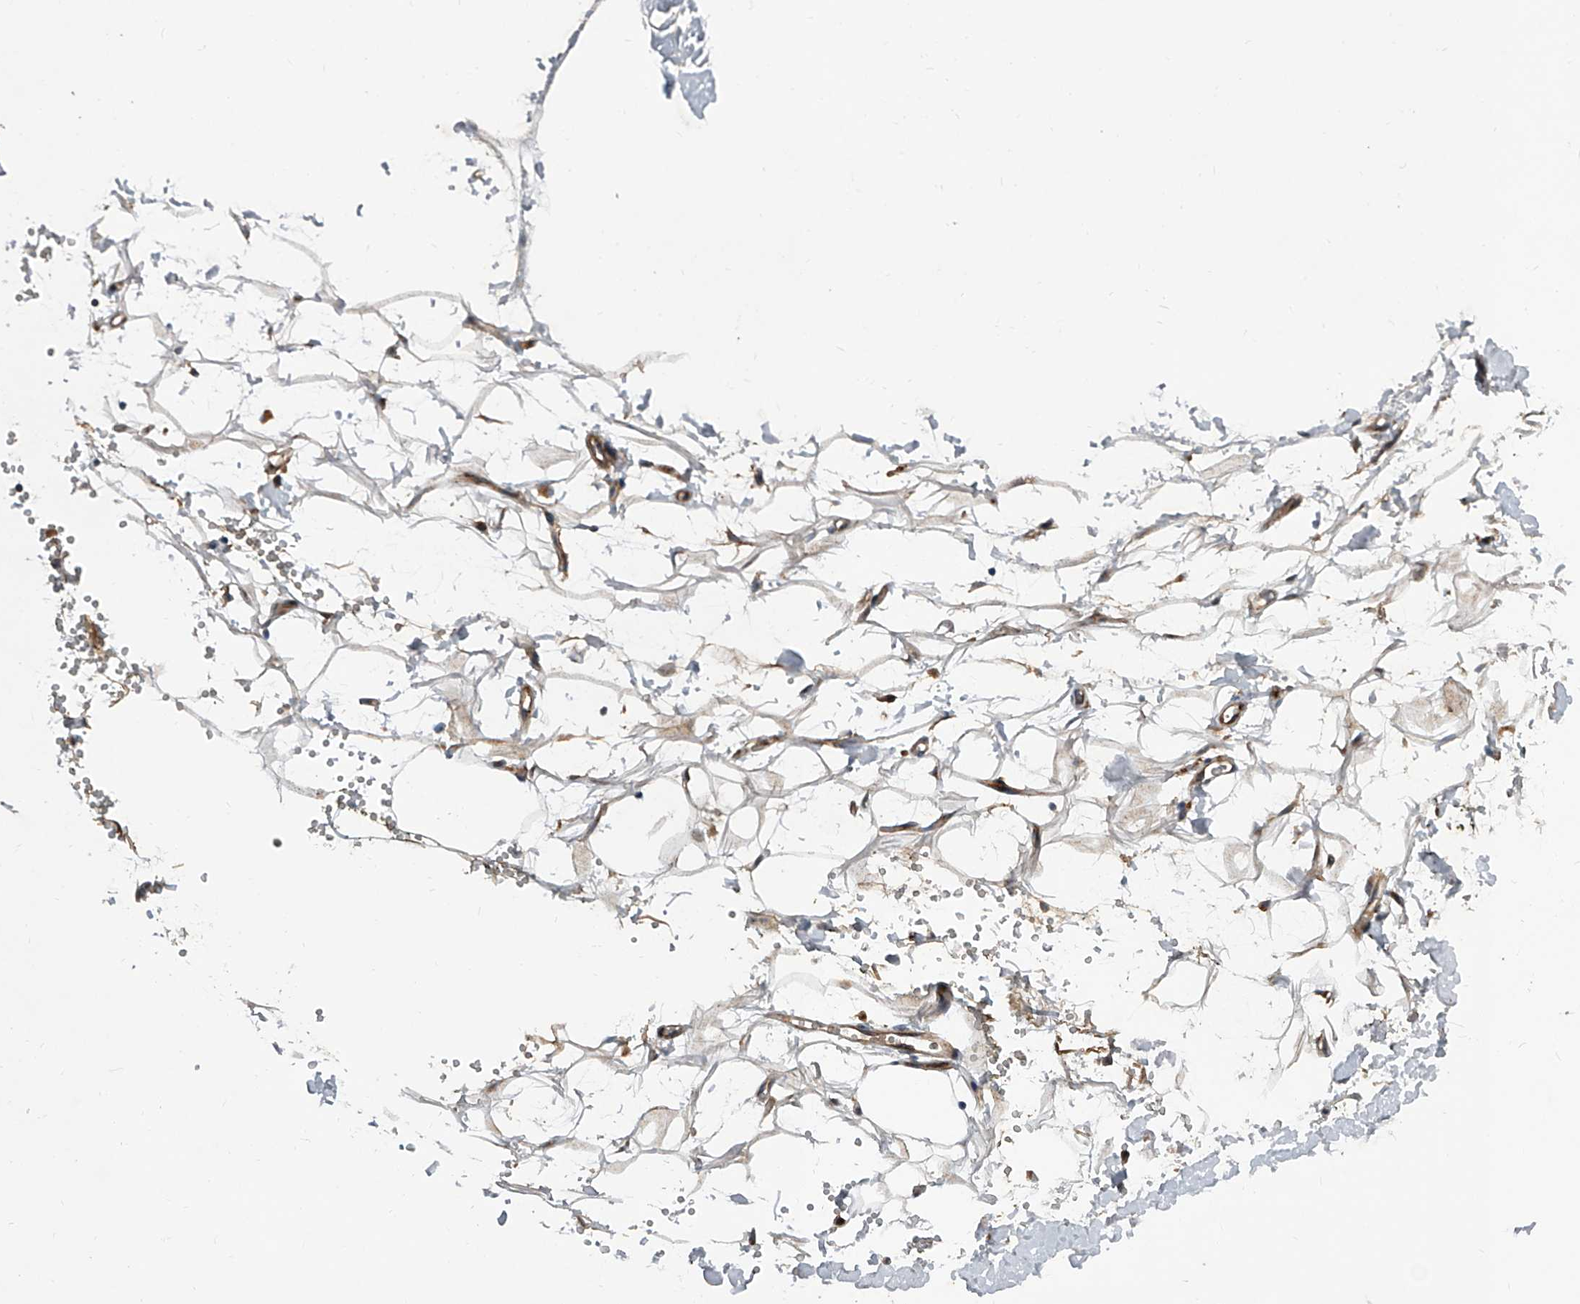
{"staining": {"intensity": "moderate", "quantity": ">75%", "location": "cytoplasmic/membranous"}, "tissue": "adipose tissue", "cell_type": "Adipocytes", "image_type": "normal", "snomed": [{"axis": "morphology", "description": "Normal tissue, NOS"}, {"axis": "morphology", "description": "Adenocarcinoma, NOS"}, {"axis": "topography", "description": "Pancreas"}, {"axis": "topography", "description": "Peripheral nerve tissue"}], "caption": "A brown stain labels moderate cytoplasmic/membranous positivity of a protein in adipocytes of benign human adipose tissue. Using DAB (3,3'-diaminobenzidine) (brown) and hematoxylin (blue) stains, captured at high magnification using brightfield microscopy.", "gene": "USP47", "patient": {"sex": "male", "age": 59}}